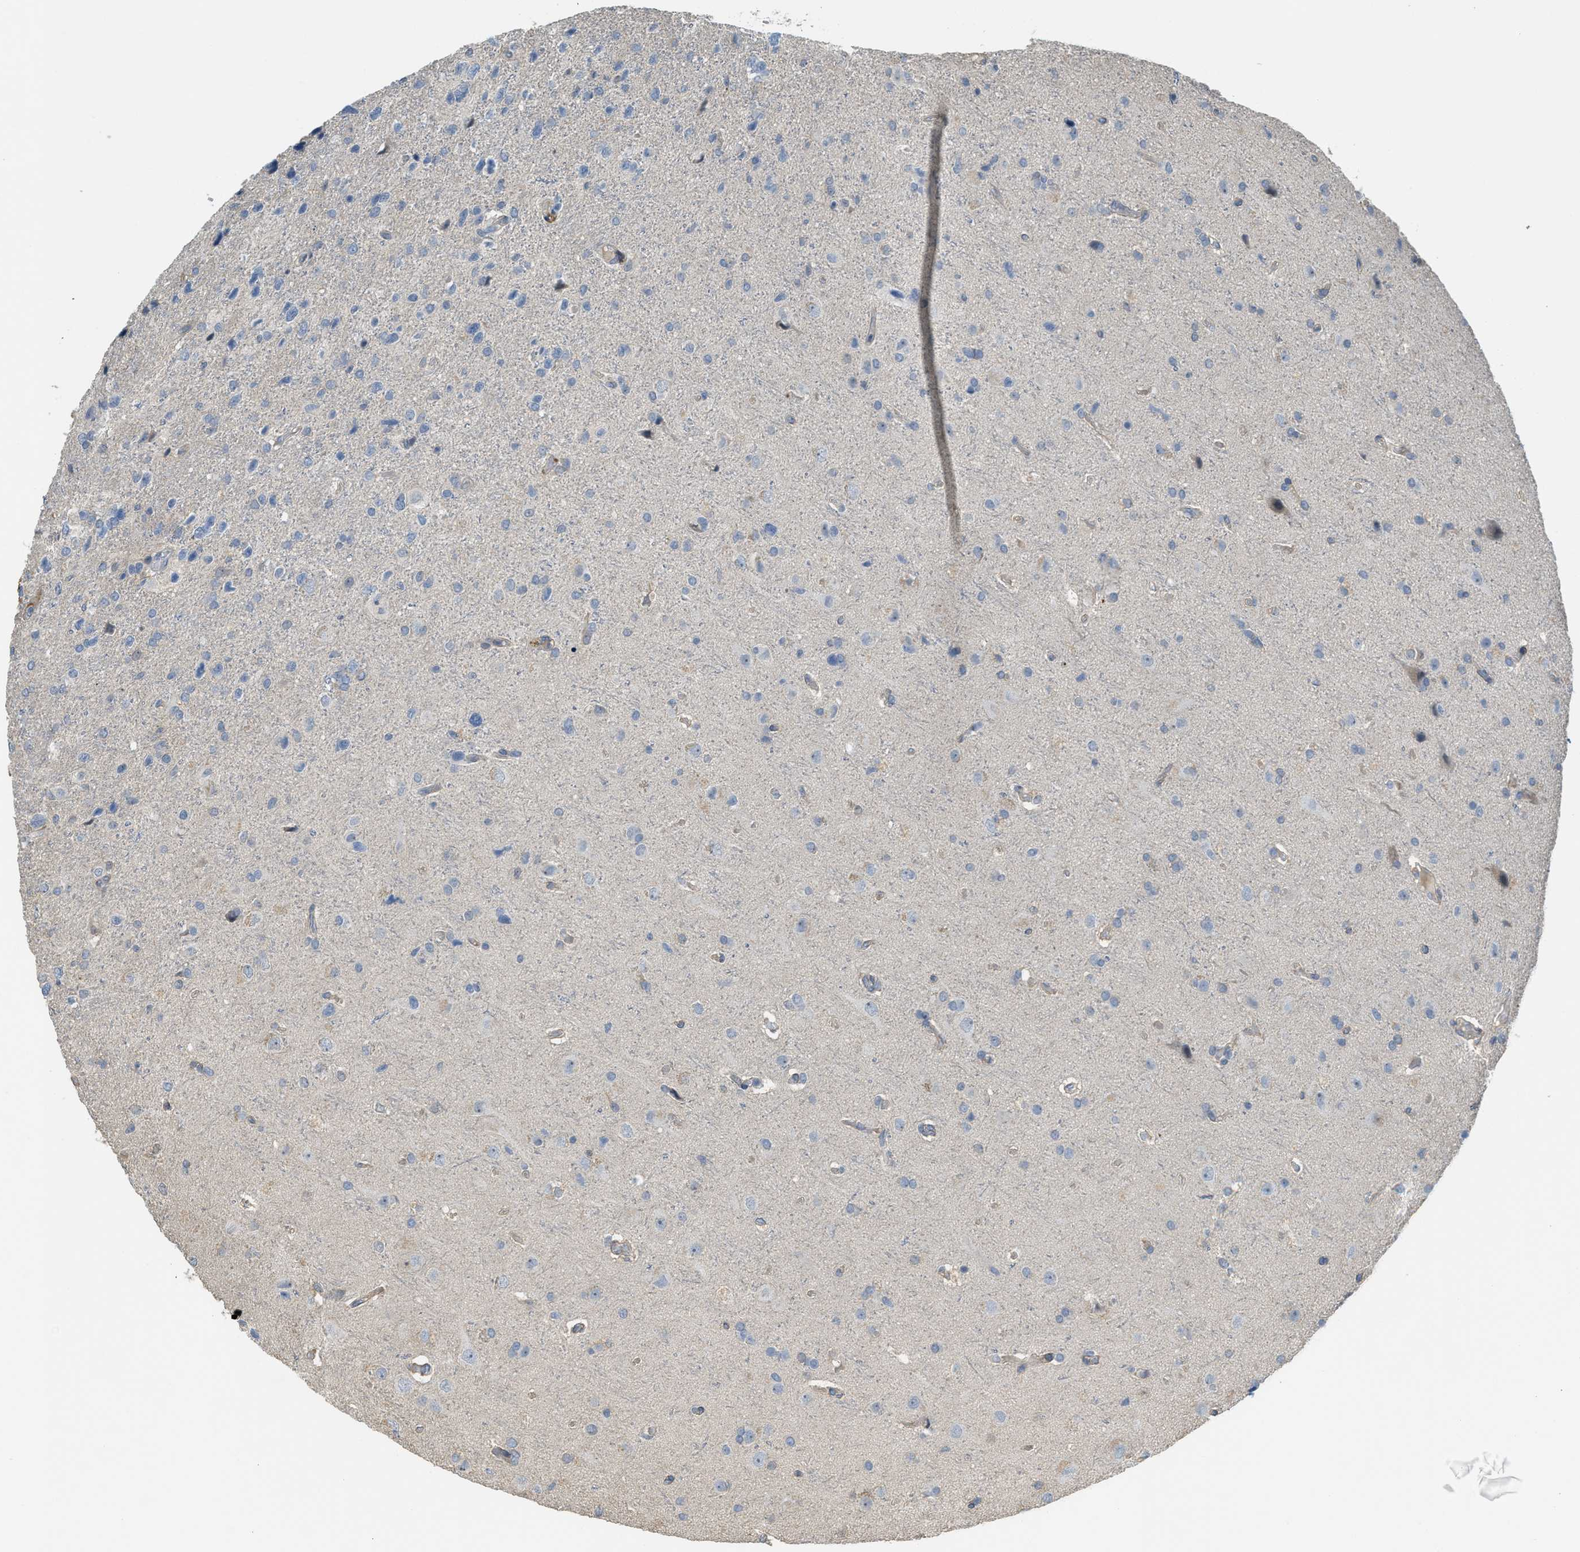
{"staining": {"intensity": "negative", "quantity": "none", "location": "none"}, "tissue": "glioma", "cell_type": "Tumor cells", "image_type": "cancer", "snomed": [{"axis": "morphology", "description": "Glioma, malignant, High grade"}, {"axis": "topography", "description": "Brain"}], "caption": "A photomicrograph of human malignant glioma (high-grade) is negative for staining in tumor cells.", "gene": "TMEM154", "patient": {"sex": "male", "age": 36}}